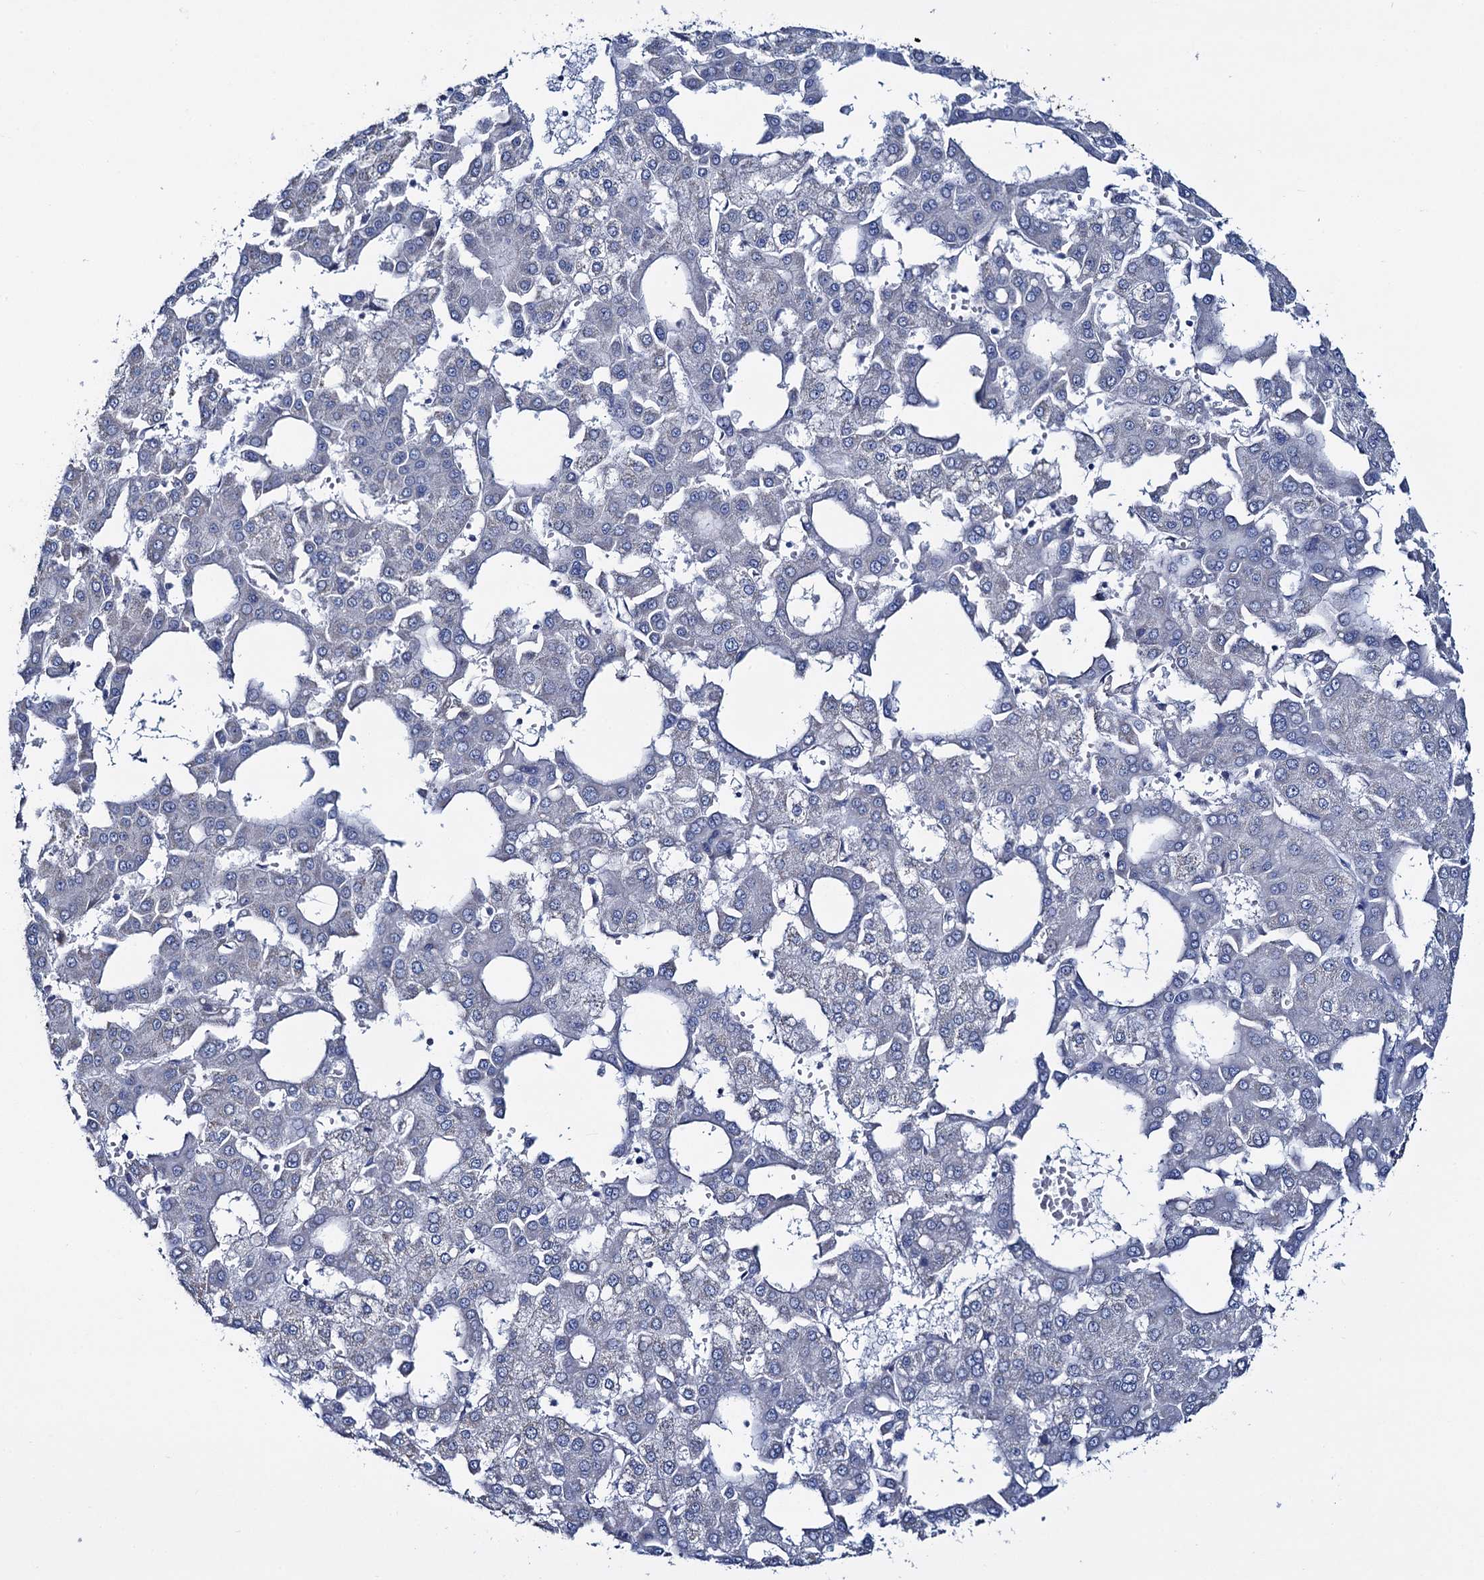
{"staining": {"intensity": "negative", "quantity": "none", "location": "none"}, "tissue": "liver cancer", "cell_type": "Tumor cells", "image_type": "cancer", "snomed": [{"axis": "morphology", "description": "Carcinoma, Hepatocellular, NOS"}, {"axis": "topography", "description": "Liver"}], "caption": "This photomicrograph is of liver cancer stained with immunohistochemistry (IHC) to label a protein in brown with the nuclei are counter-stained blue. There is no positivity in tumor cells. (DAB (3,3'-diaminobenzidine) immunohistochemistry (IHC) with hematoxylin counter stain).", "gene": "PLLP", "patient": {"sex": "male", "age": 47}}